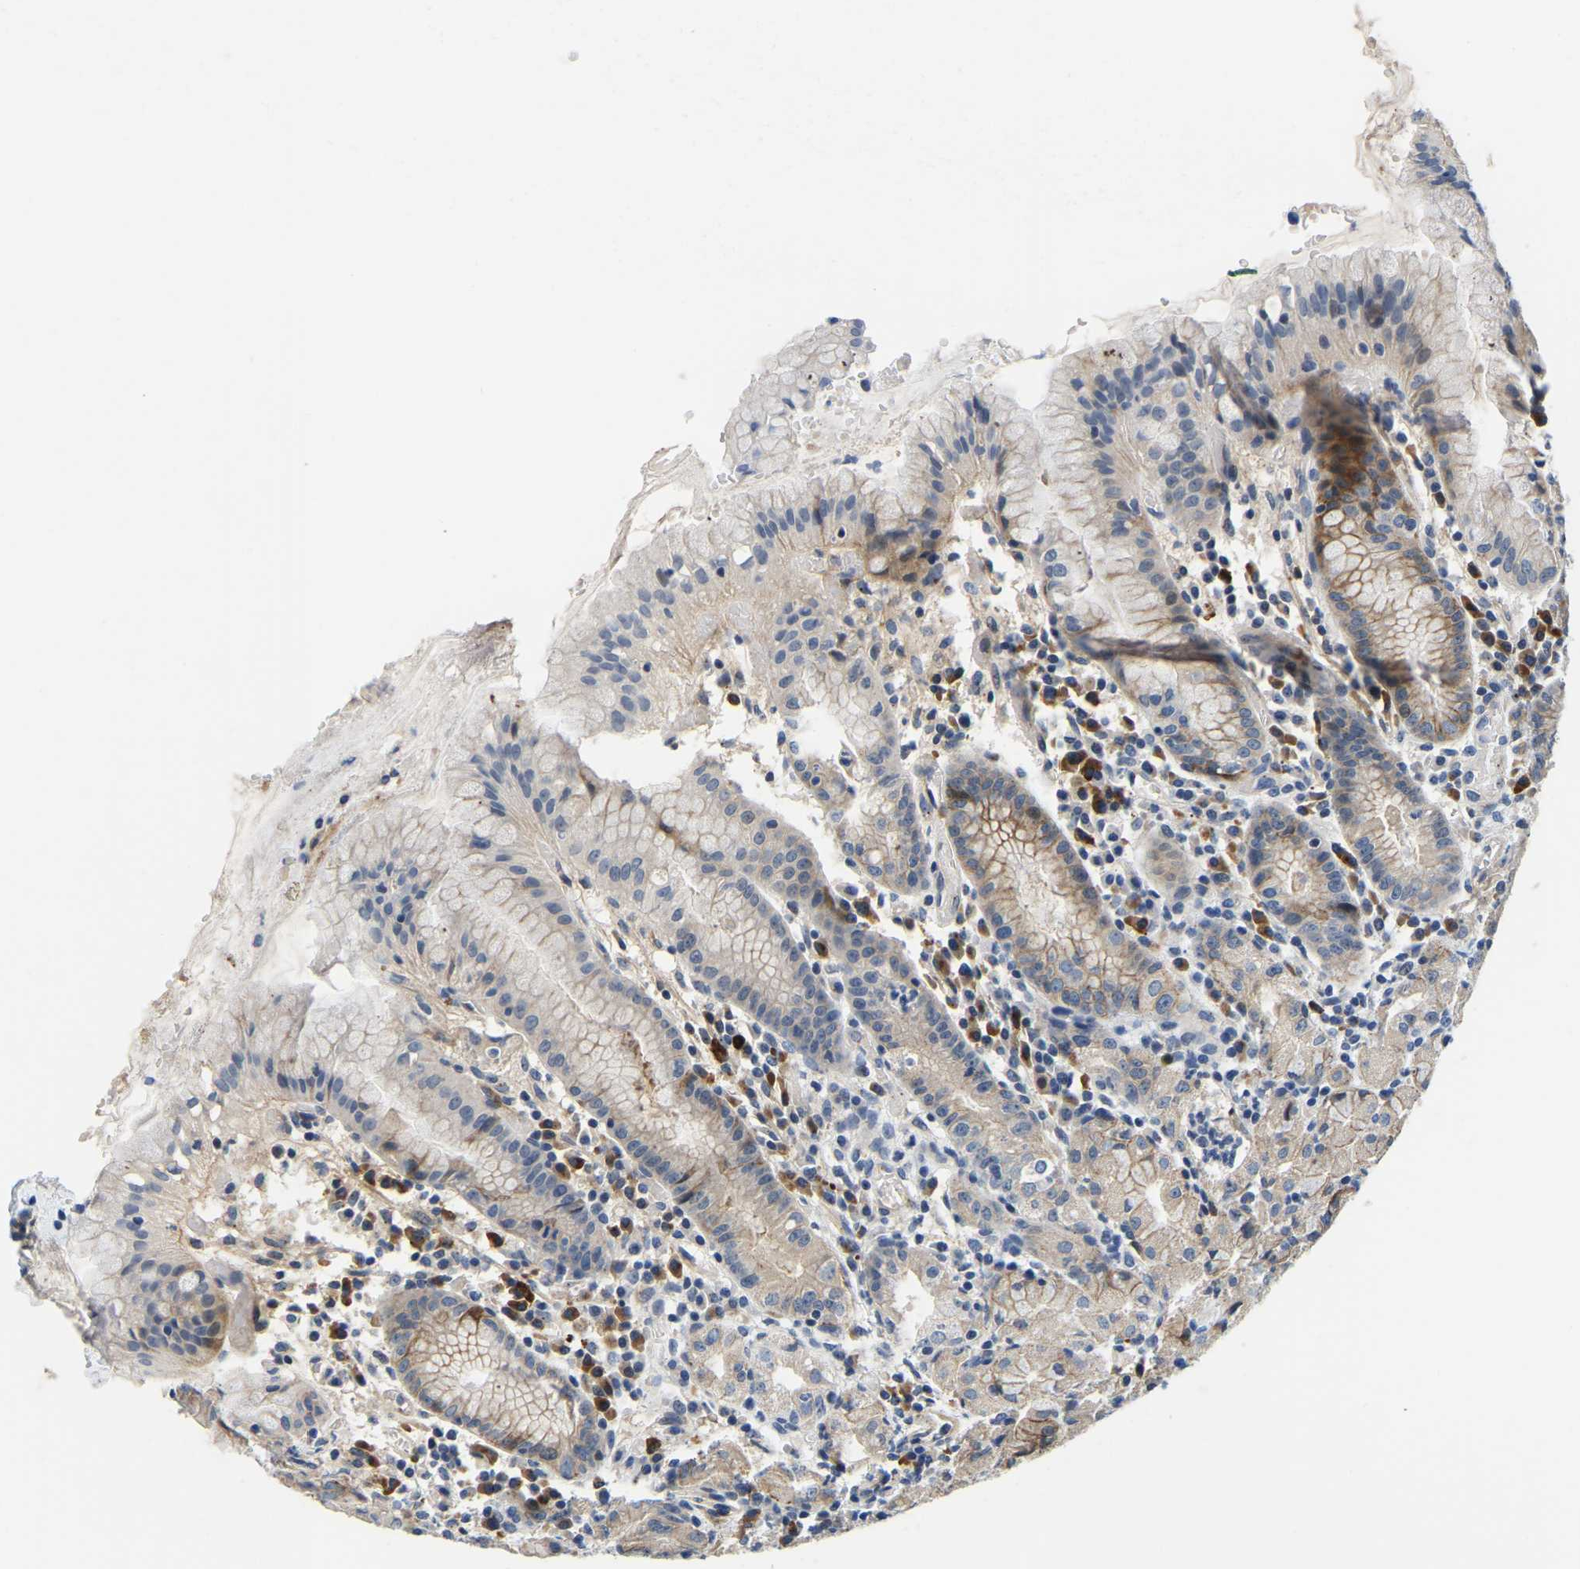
{"staining": {"intensity": "weak", "quantity": "25%-75%", "location": "cytoplasmic/membranous"}, "tissue": "stomach", "cell_type": "Glandular cells", "image_type": "normal", "snomed": [{"axis": "morphology", "description": "Normal tissue, NOS"}, {"axis": "topography", "description": "Stomach"}, {"axis": "topography", "description": "Stomach, lower"}], "caption": "Immunohistochemistry (IHC) micrograph of benign stomach: stomach stained using IHC demonstrates low levels of weak protein expression localized specifically in the cytoplasmic/membranous of glandular cells, appearing as a cytoplasmic/membranous brown color.", "gene": "LIAS", "patient": {"sex": "female", "age": 75}}